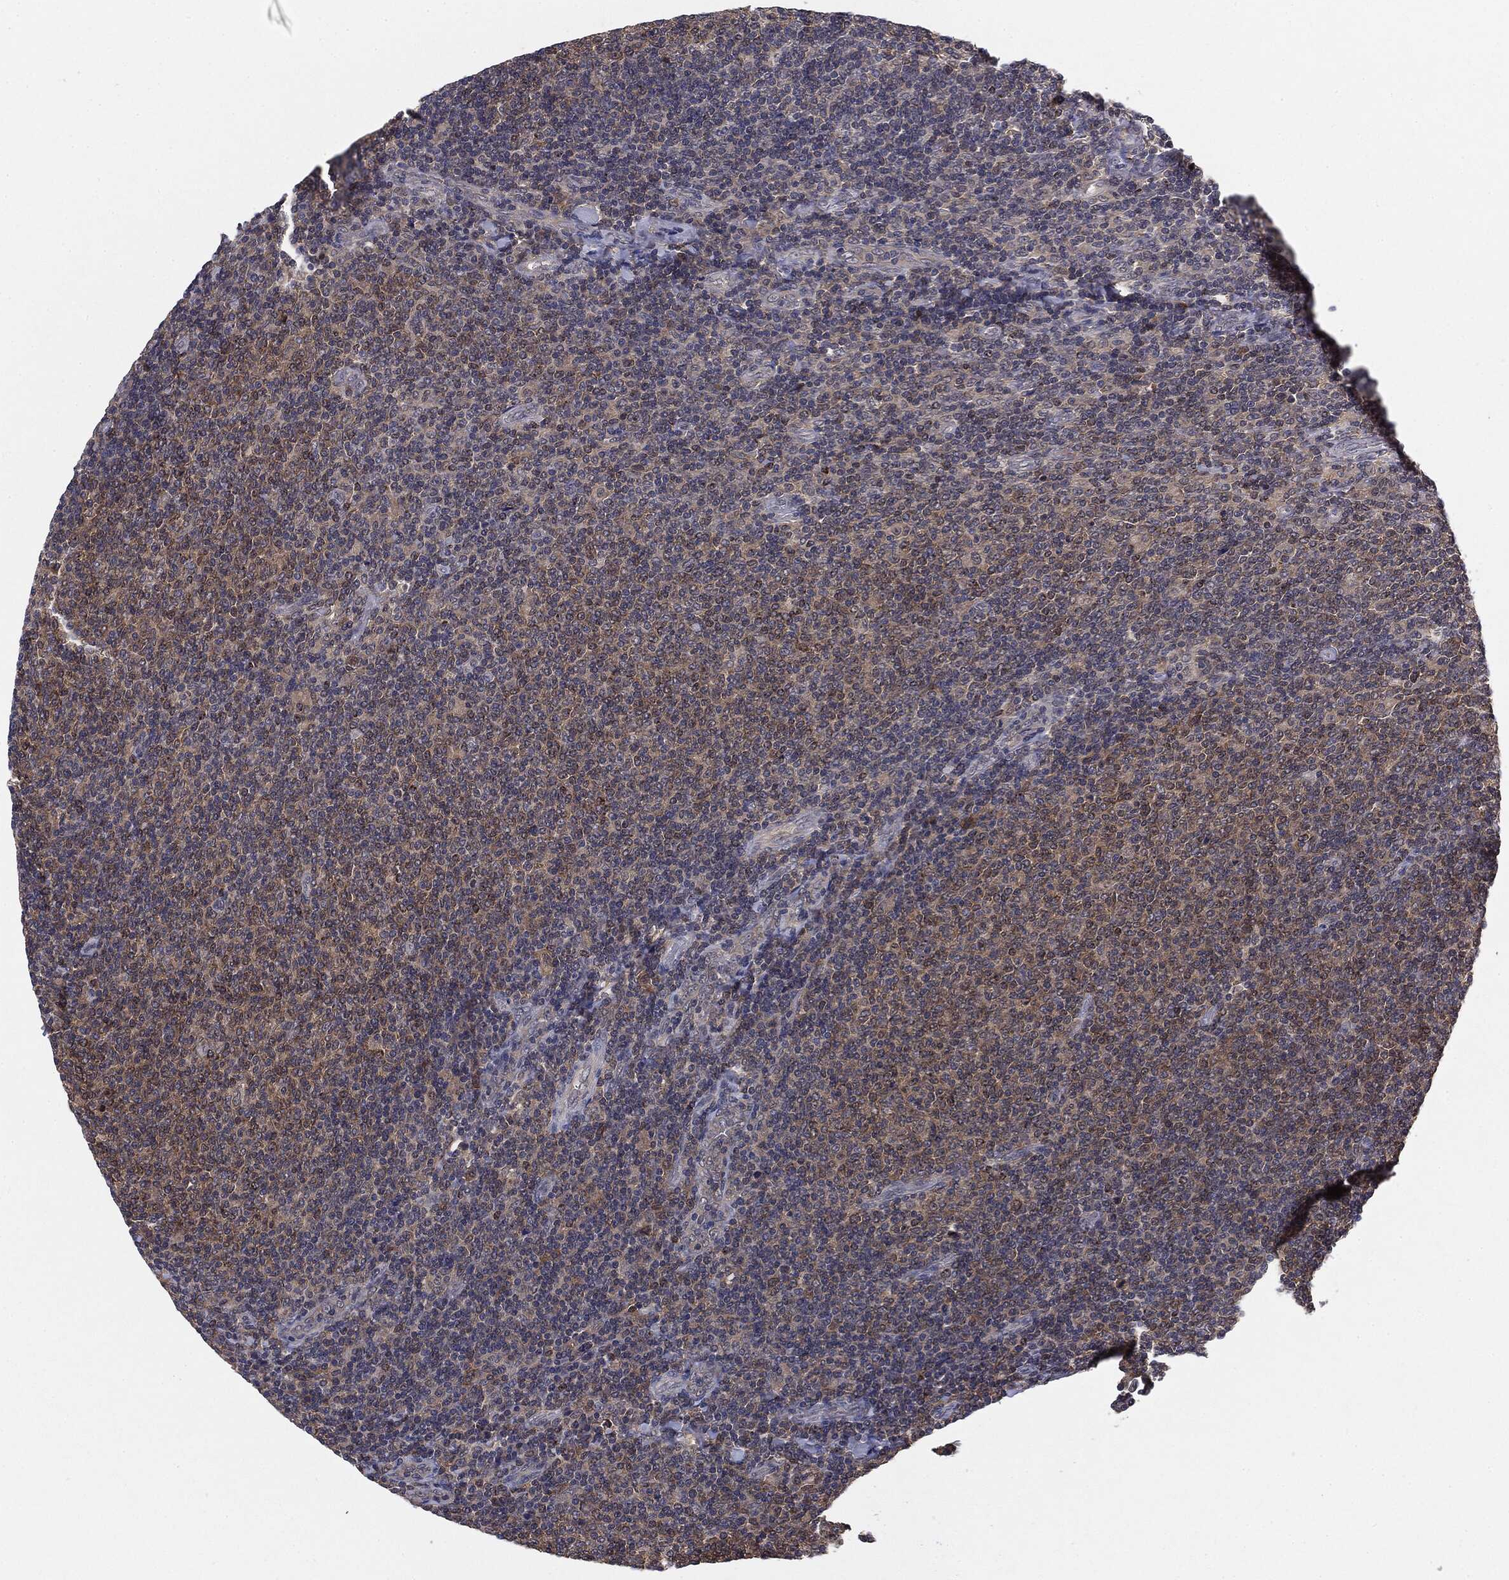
{"staining": {"intensity": "weak", "quantity": "<25%", "location": "cytoplasmic/membranous"}, "tissue": "lymphoma", "cell_type": "Tumor cells", "image_type": "cancer", "snomed": [{"axis": "morphology", "description": "Malignant lymphoma, non-Hodgkin's type, Low grade"}, {"axis": "topography", "description": "Lymph node"}], "caption": "This is an immunohistochemistry micrograph of lymphoma. There is no positivity in tumor cells.", "gene": "KRT7", "patient": {"sex": "male", "age": 52}}